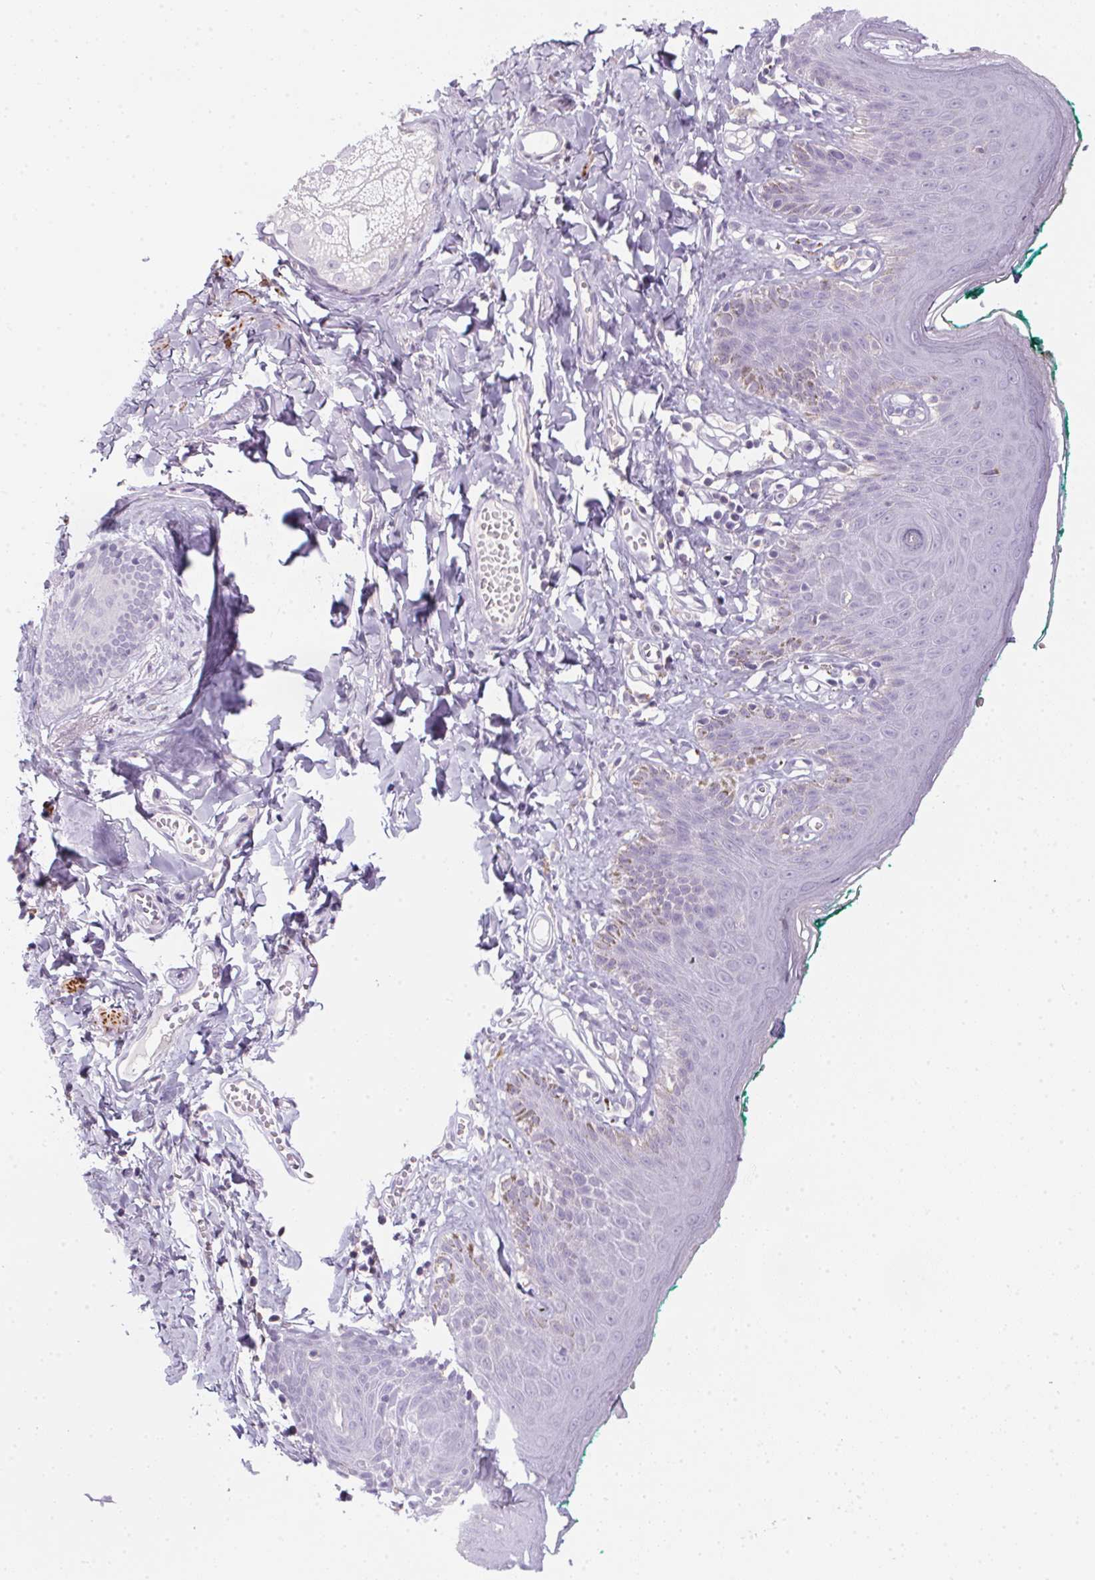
{"staining": {"intensity": "negative", "quantity": "none", "location": "none"}, "tissue": "skin", "cell_type": "Epidermal cells", "image_type": "normal", "snomed": [{"axis": "morphology", "description": "Normal tissue, NOS"}, {"axis": "topography", "description": "Vulva"}, {"axis": "topography", "description": "Peripheral nerve tissue"}], "caption": "DAB immunohistochemical staining of benign human skin displays no significant expression in epidermal cells. Brightfield microscopy of immunohistochemistry (IHC) stained with DAB (3,3'-diaminobenzidine) (brown) and hematoxylin (blue), captured at high magnification.", "gene": "ECPAS", "patient": {"sex": "female", "age": 66}}